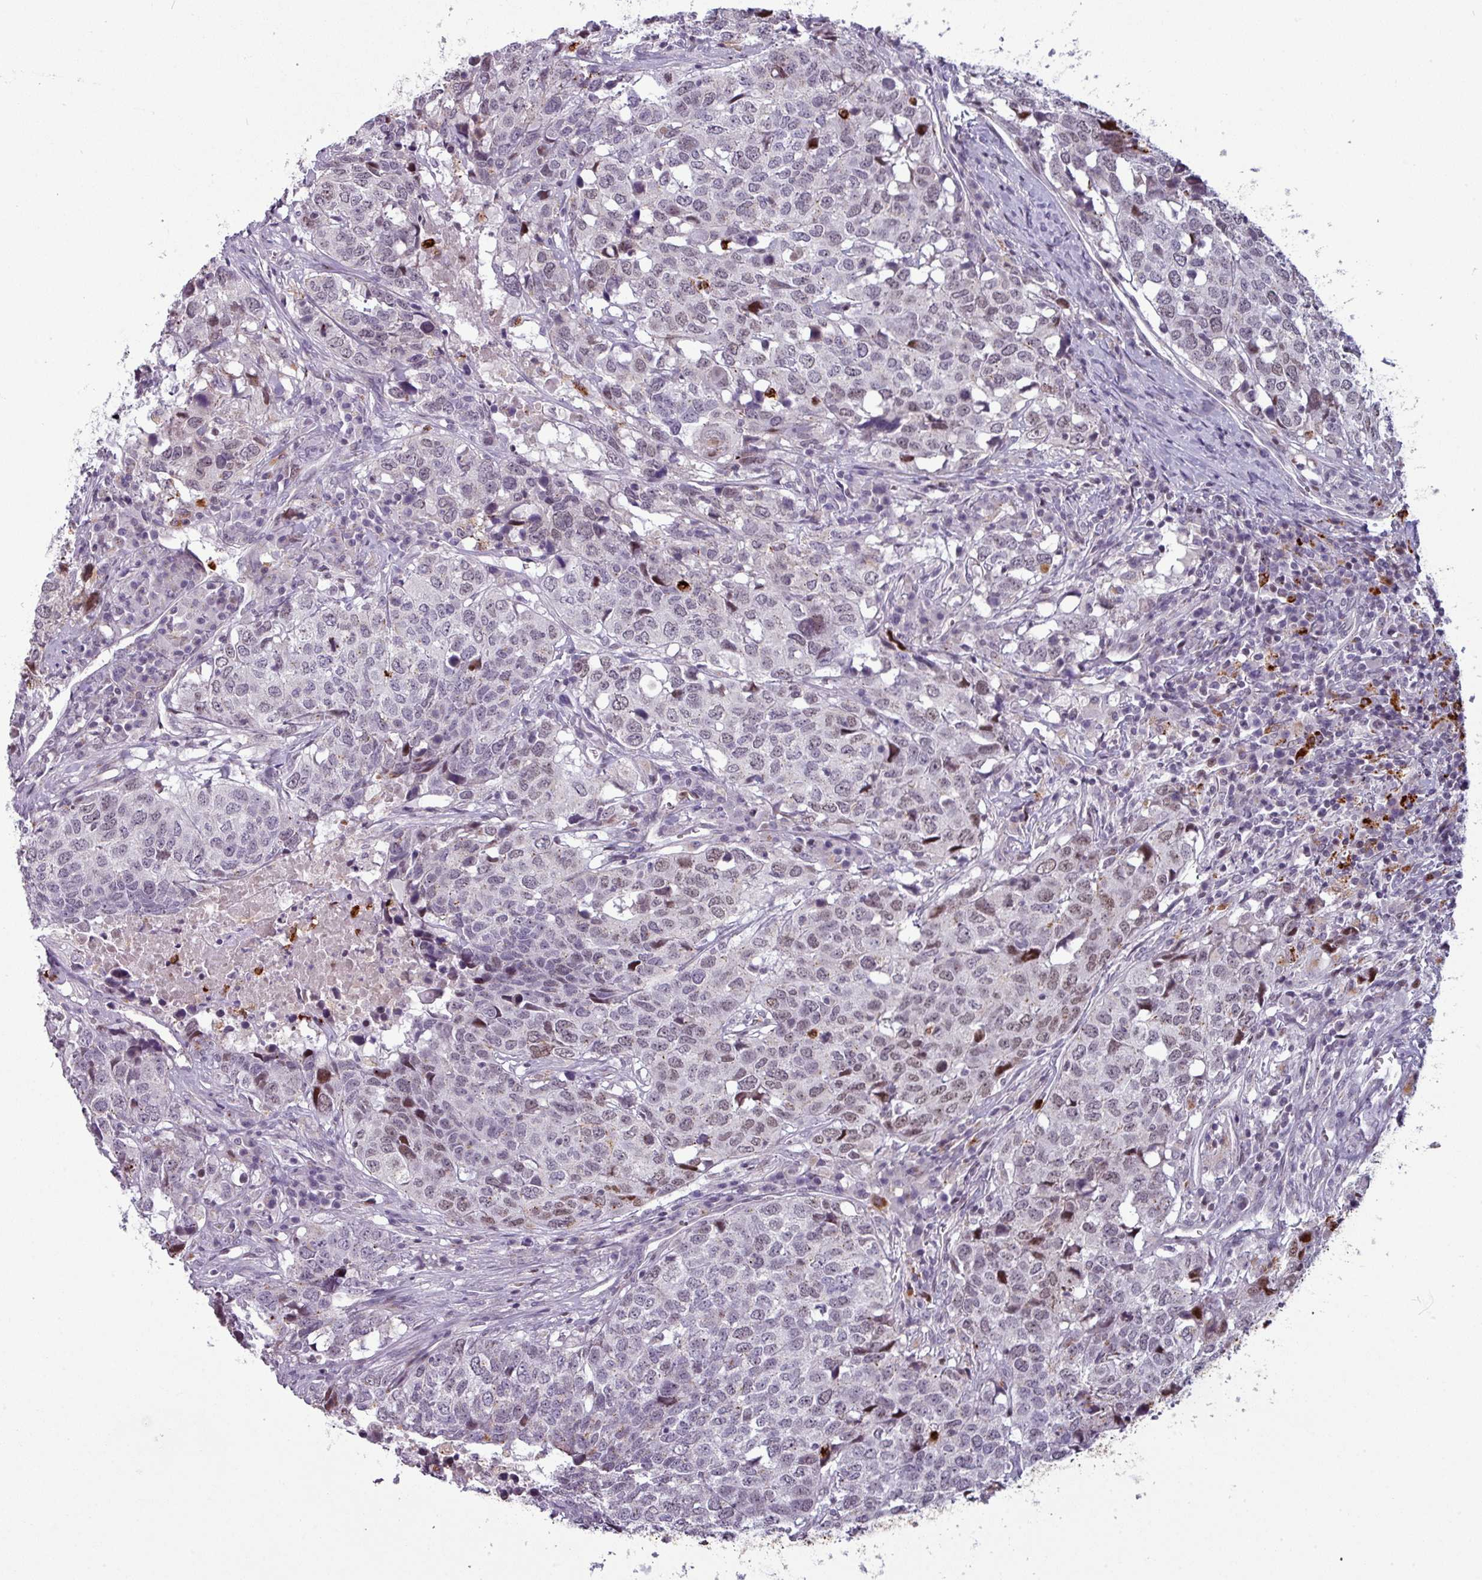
{"staining": {"intensity": "weak", "quantity": "<25%", "location": "nuclear"}, "tissue": "head and neck cancer", "cell_type": "Tumor cells", "image_type": "cancer", "snomed": [{"axis": "morphology", "description": "Normal tissue, NOS"}, {"axis": "morphology", "description": "Squamous cell carcinoma, NOS"}, {"axis": "topography", "description": "Skeletal muscle"}, {"axis": "topography", "description": "Vascular tissue"}, {"axis": "topography", "description": "Peripheral nerve tissue"}, {"axis": "topography", "description": "Head-Neck"}], "caption": "Micrograph shows no protein staining in tumor cells of head and neck squamous cell carcinoma tissue.", "gene": "TMEFF1", "patient": {"sex": "male", "age": 66}}